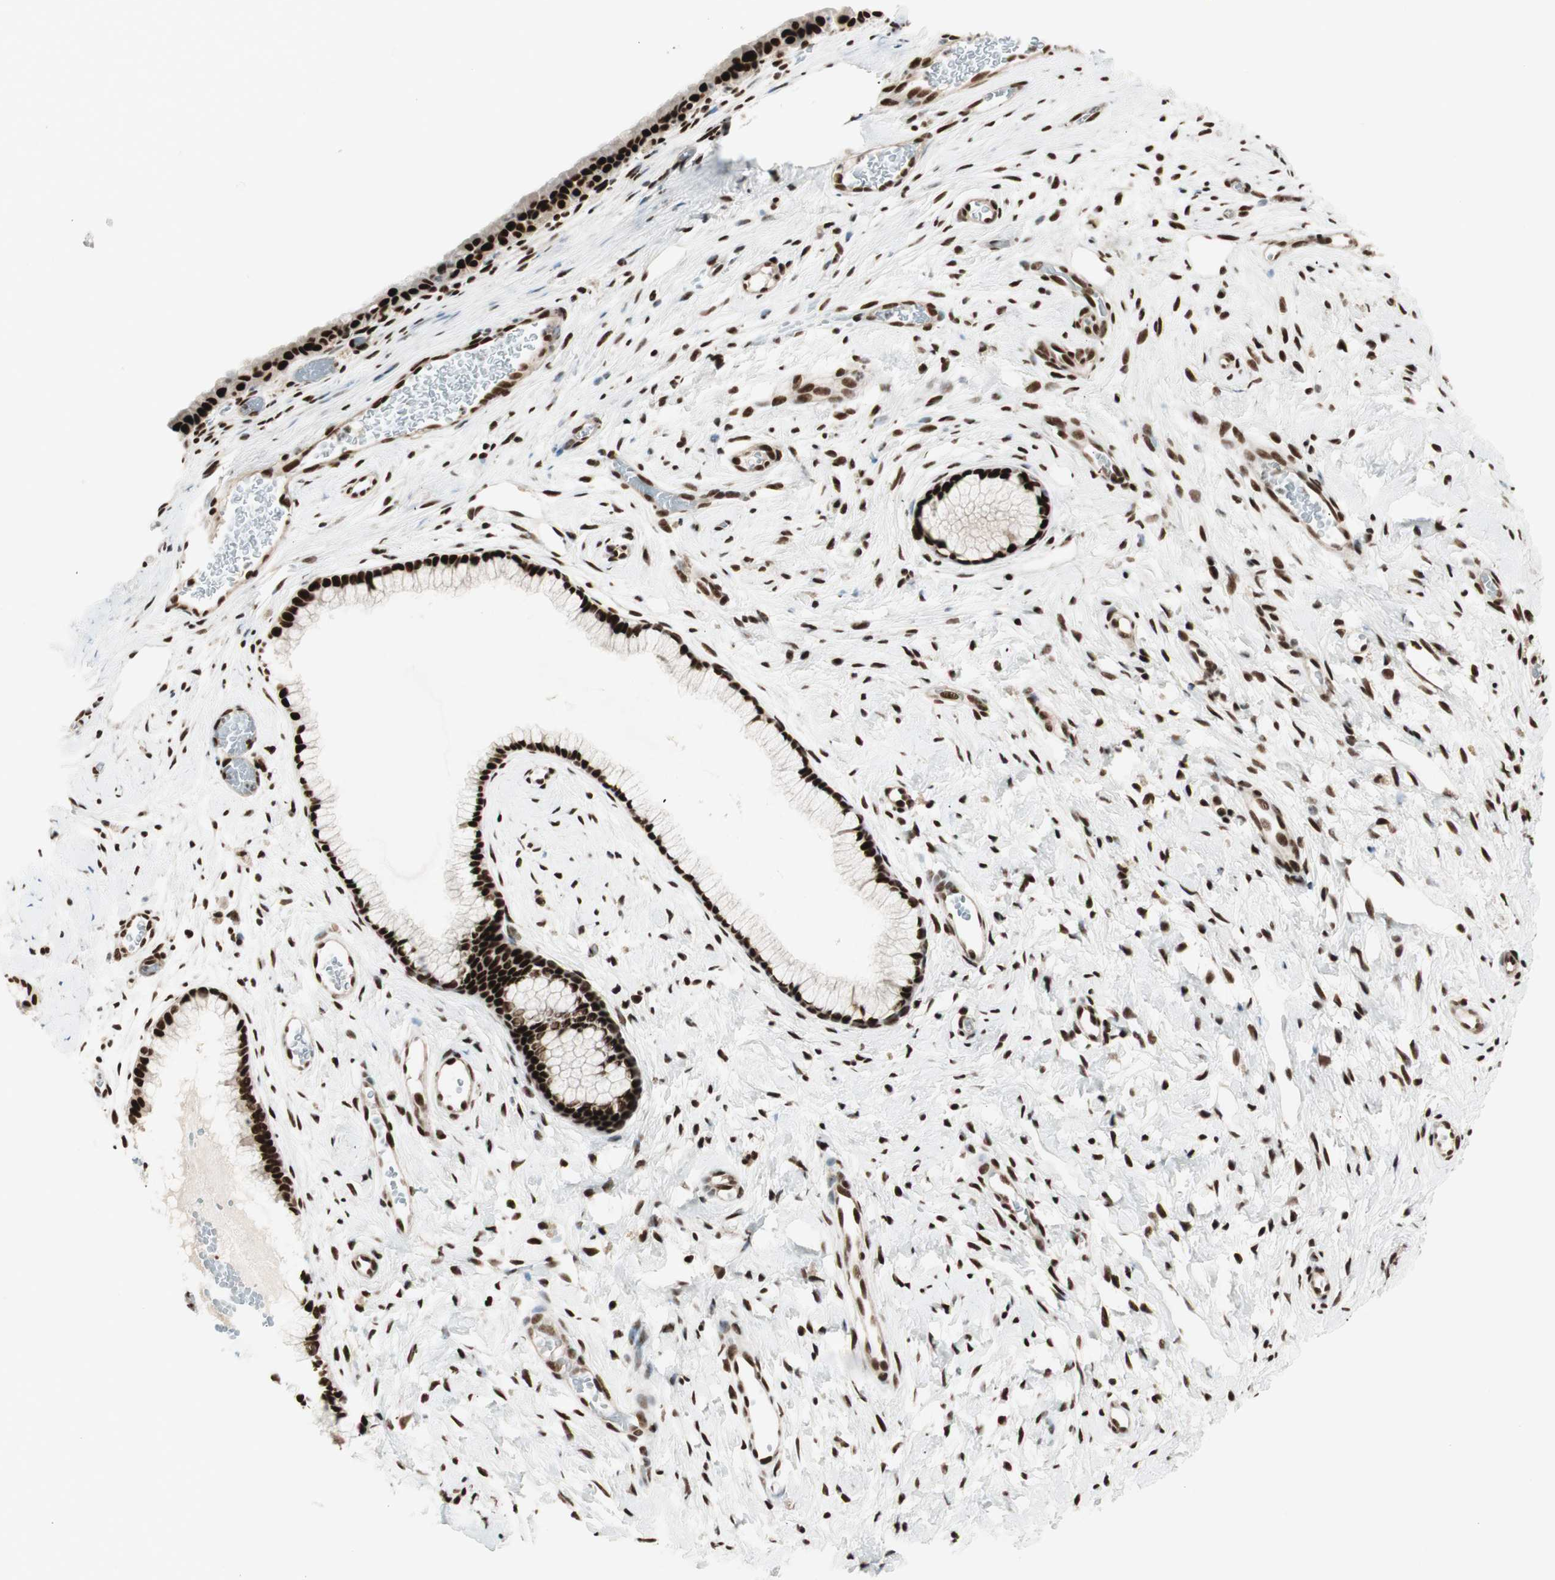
{"staining": {"intensity": "strong", "quantity": ">75%", "location": "nuclear"}, "tissue": "cervix", "cell_type": "Glandular cells", "image_type": "normal", "snomed": [{"axis": "morphology", "description": "Normal tissue, NOS"}, {"axis": "topography", "description": "Cervix"}], "caption": "Cervix stained with DAB (3,3'-diaminobenzidine) immunohistochemistry demonstrates high levels of strong nuclear staining in about >75% of glandular cells.", "gene": "HEXIM1", "patient": {"sex": "female", "age": 65}}